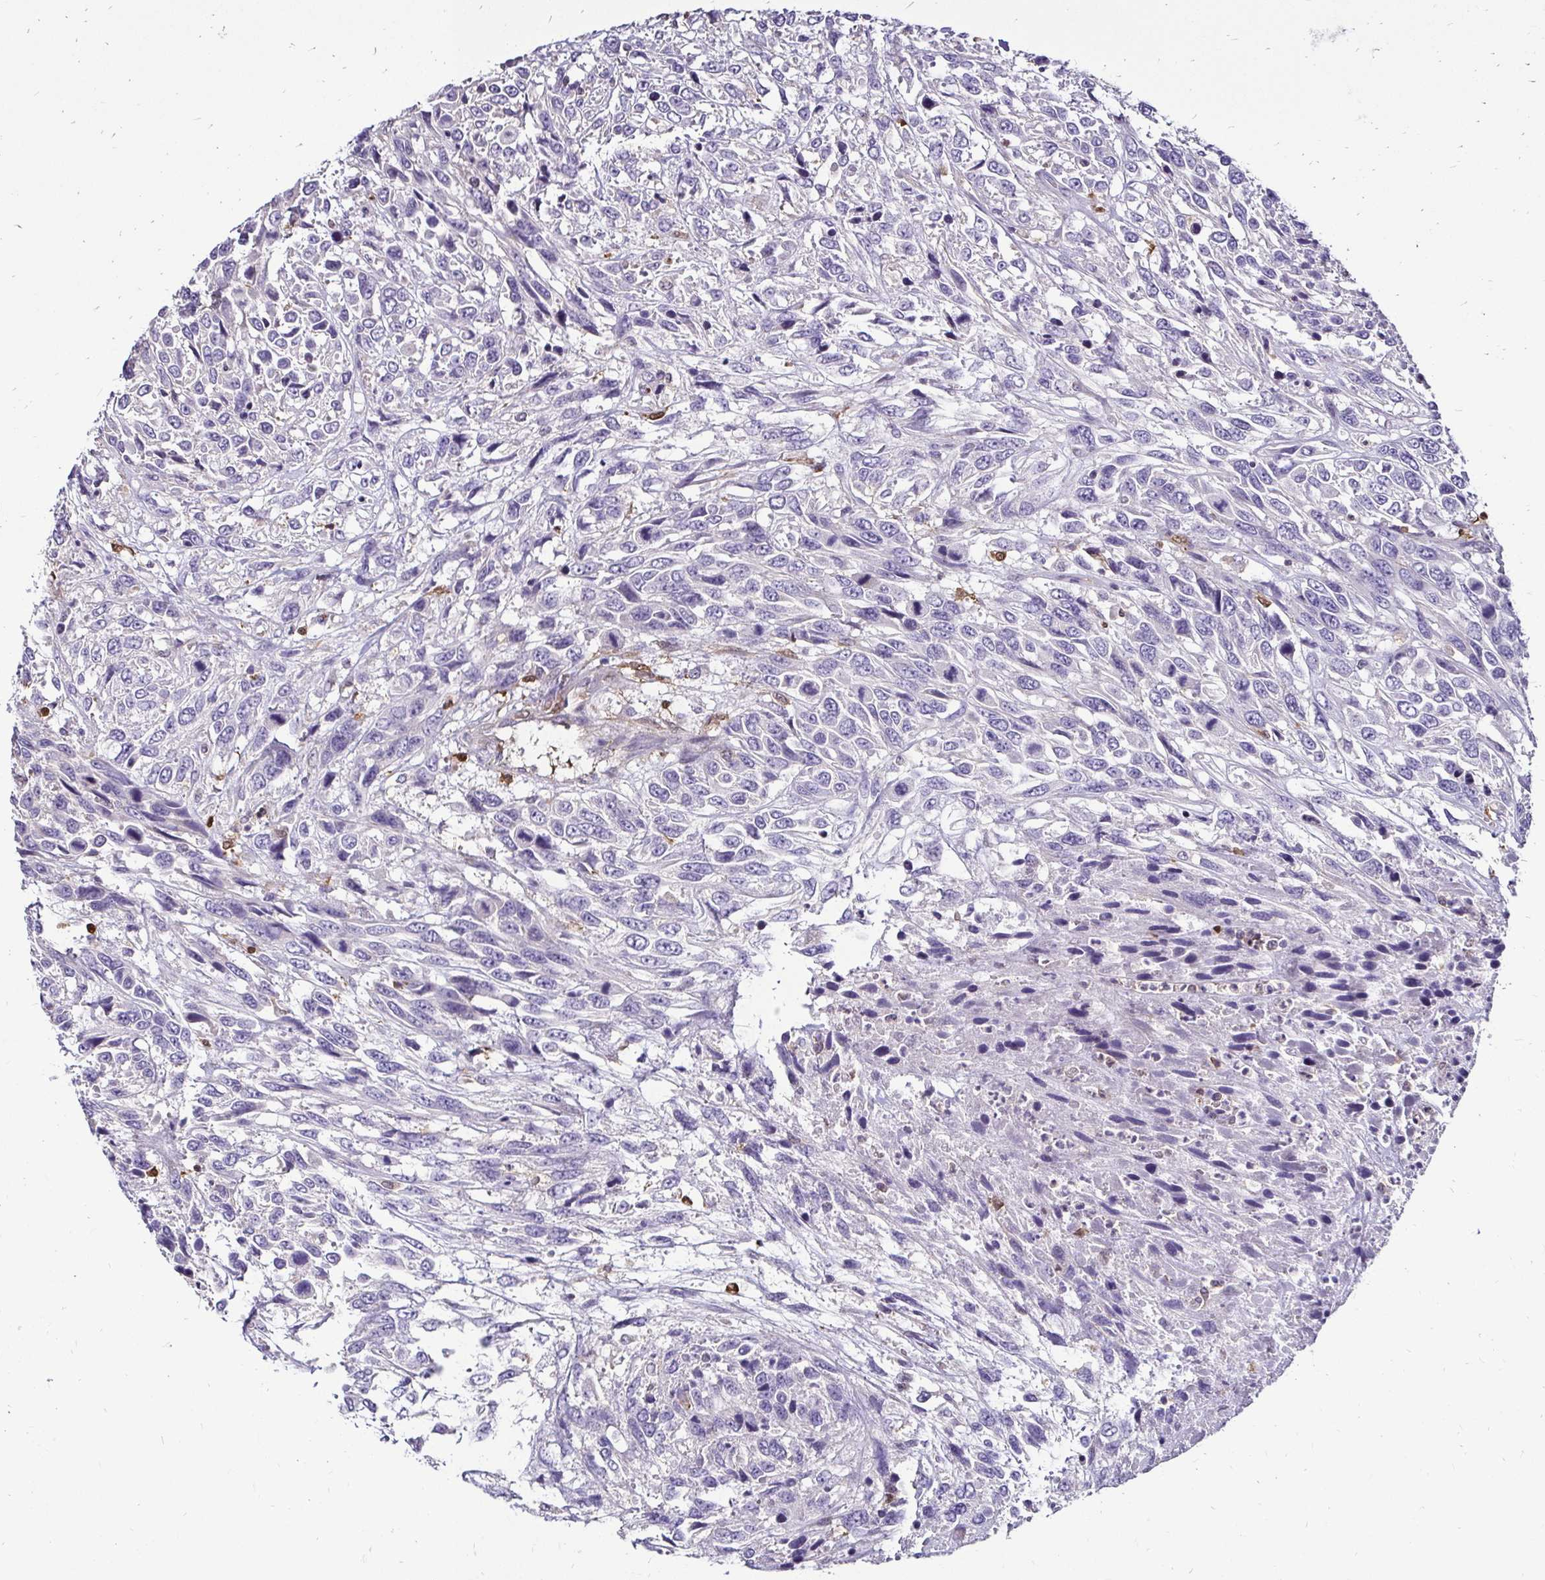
{"staining": {"intensity": "negative", "quantity": "none", "location": "none"}, "tissue": "urothelial cancer", "cell_type": "Tumor cells", "image_type": "cancer", "snomed": [{"axis": "morphology", "description": "Urothelial carcinoma, High grade"}, {"axis": "topography", "description": "Urinary bladder"}], "caption": "A high-resolution histopathology image shows IHC staining of urothelial cancer, which exhibits no significant staining in tumor cells.", "gene": "ZFP1", "patient": {"sex": "female", "age": 70}}